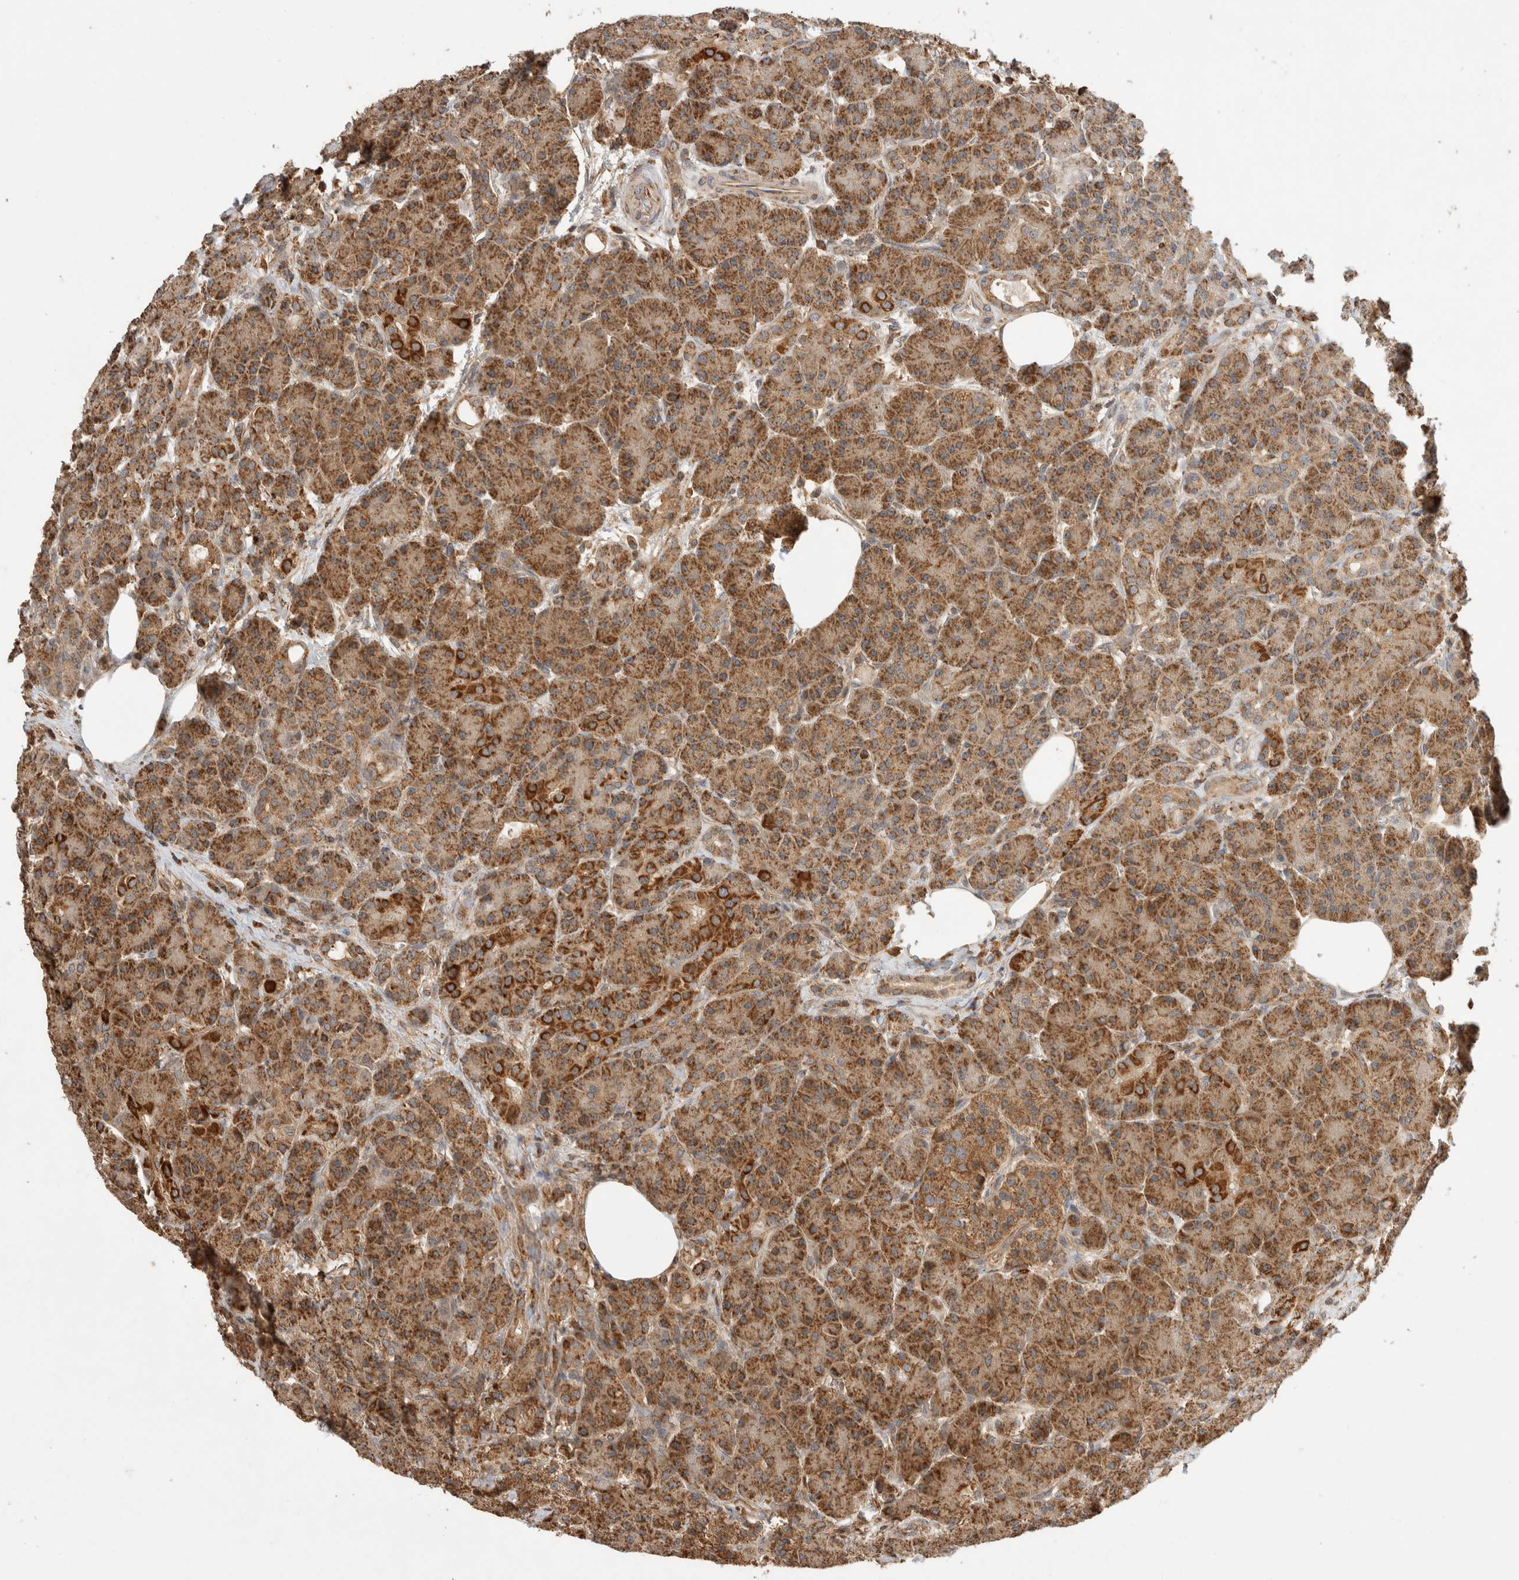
{"staining": {"intensity": "strong", "quantity": ">75%", "location": "cytoplasmic/membranous"}, "tissue": "pancreas", "cell_type": "Exocrine glandular cells", "image_type": "normal", "snomed": [{"axis": "morphology", "description": "Normal tissue, NOS"}, {"axis": "topography", "description": "Pancreas"}], "caption": "Pancreas was stained to show a protein in brown. There is high levels of strong cytoplasmic/membranous positivity in about >75% of exocrine glandular cells. (DAB (3,3'-diaminobenzidine) IHC with brightfield microscopy, high magnification).", "gene": "IMMP2L", "patient": {"sex": "male", "age": 63}}